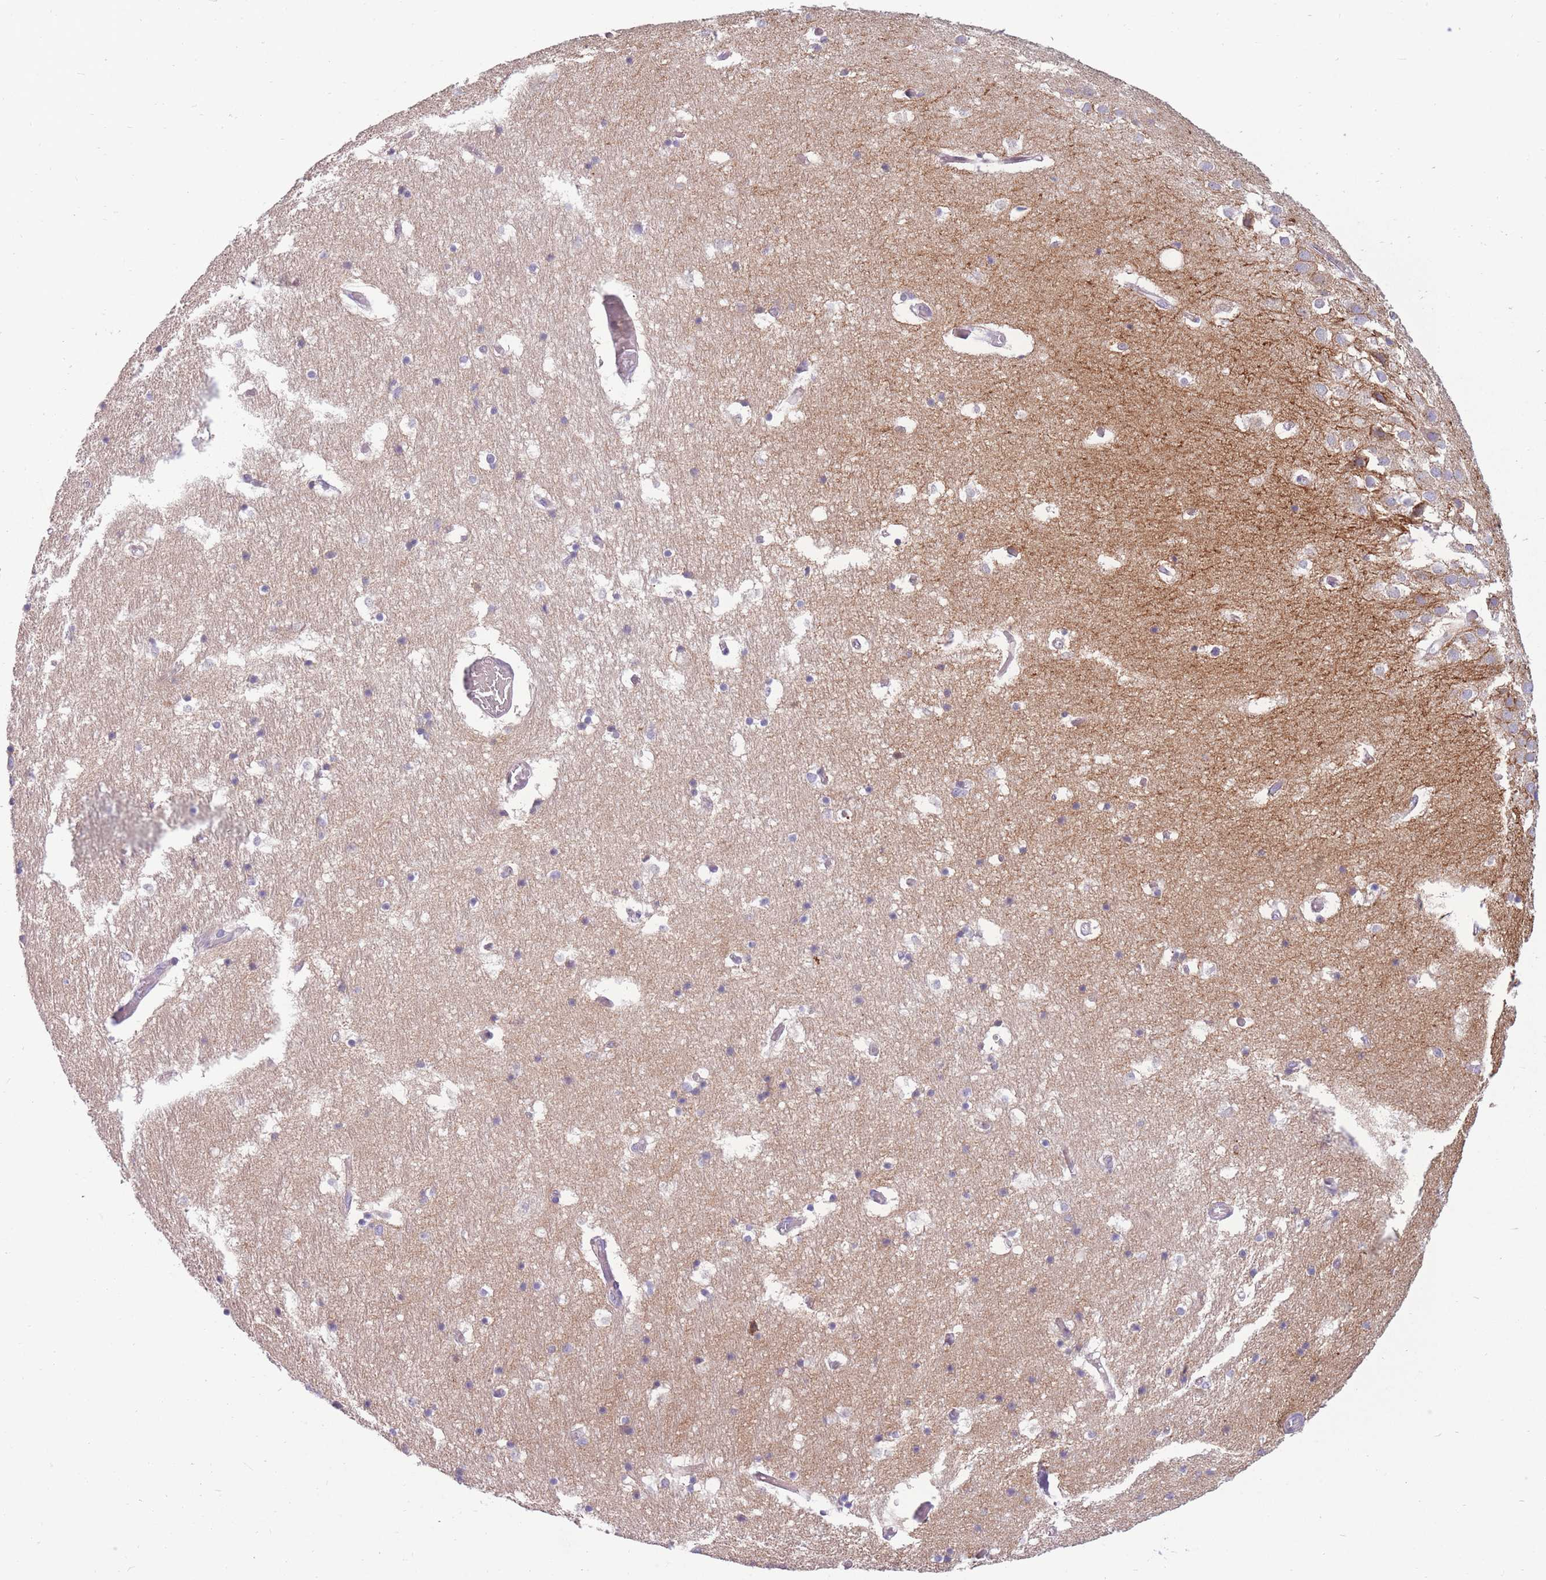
{"staining": {"intensity": "negative", "quantity": "none", "location": "none"}, "tissue": "hippocampus", "cell_type": "Glial cells", "image_type": "normal", "snomed": [{"axis": "morphology", "description": "Normal tissue, NOS"}, {"axis": "topography", "description": "Hippocampus"}], "caption": "DAB (3,3'-diaminobenzidine) immunohistochemical staining of unremarkable hippocampus reveals no significant expression in glial cells.", "gene": "PDE4A", "patient": {"sex": "female", "age": 52}}